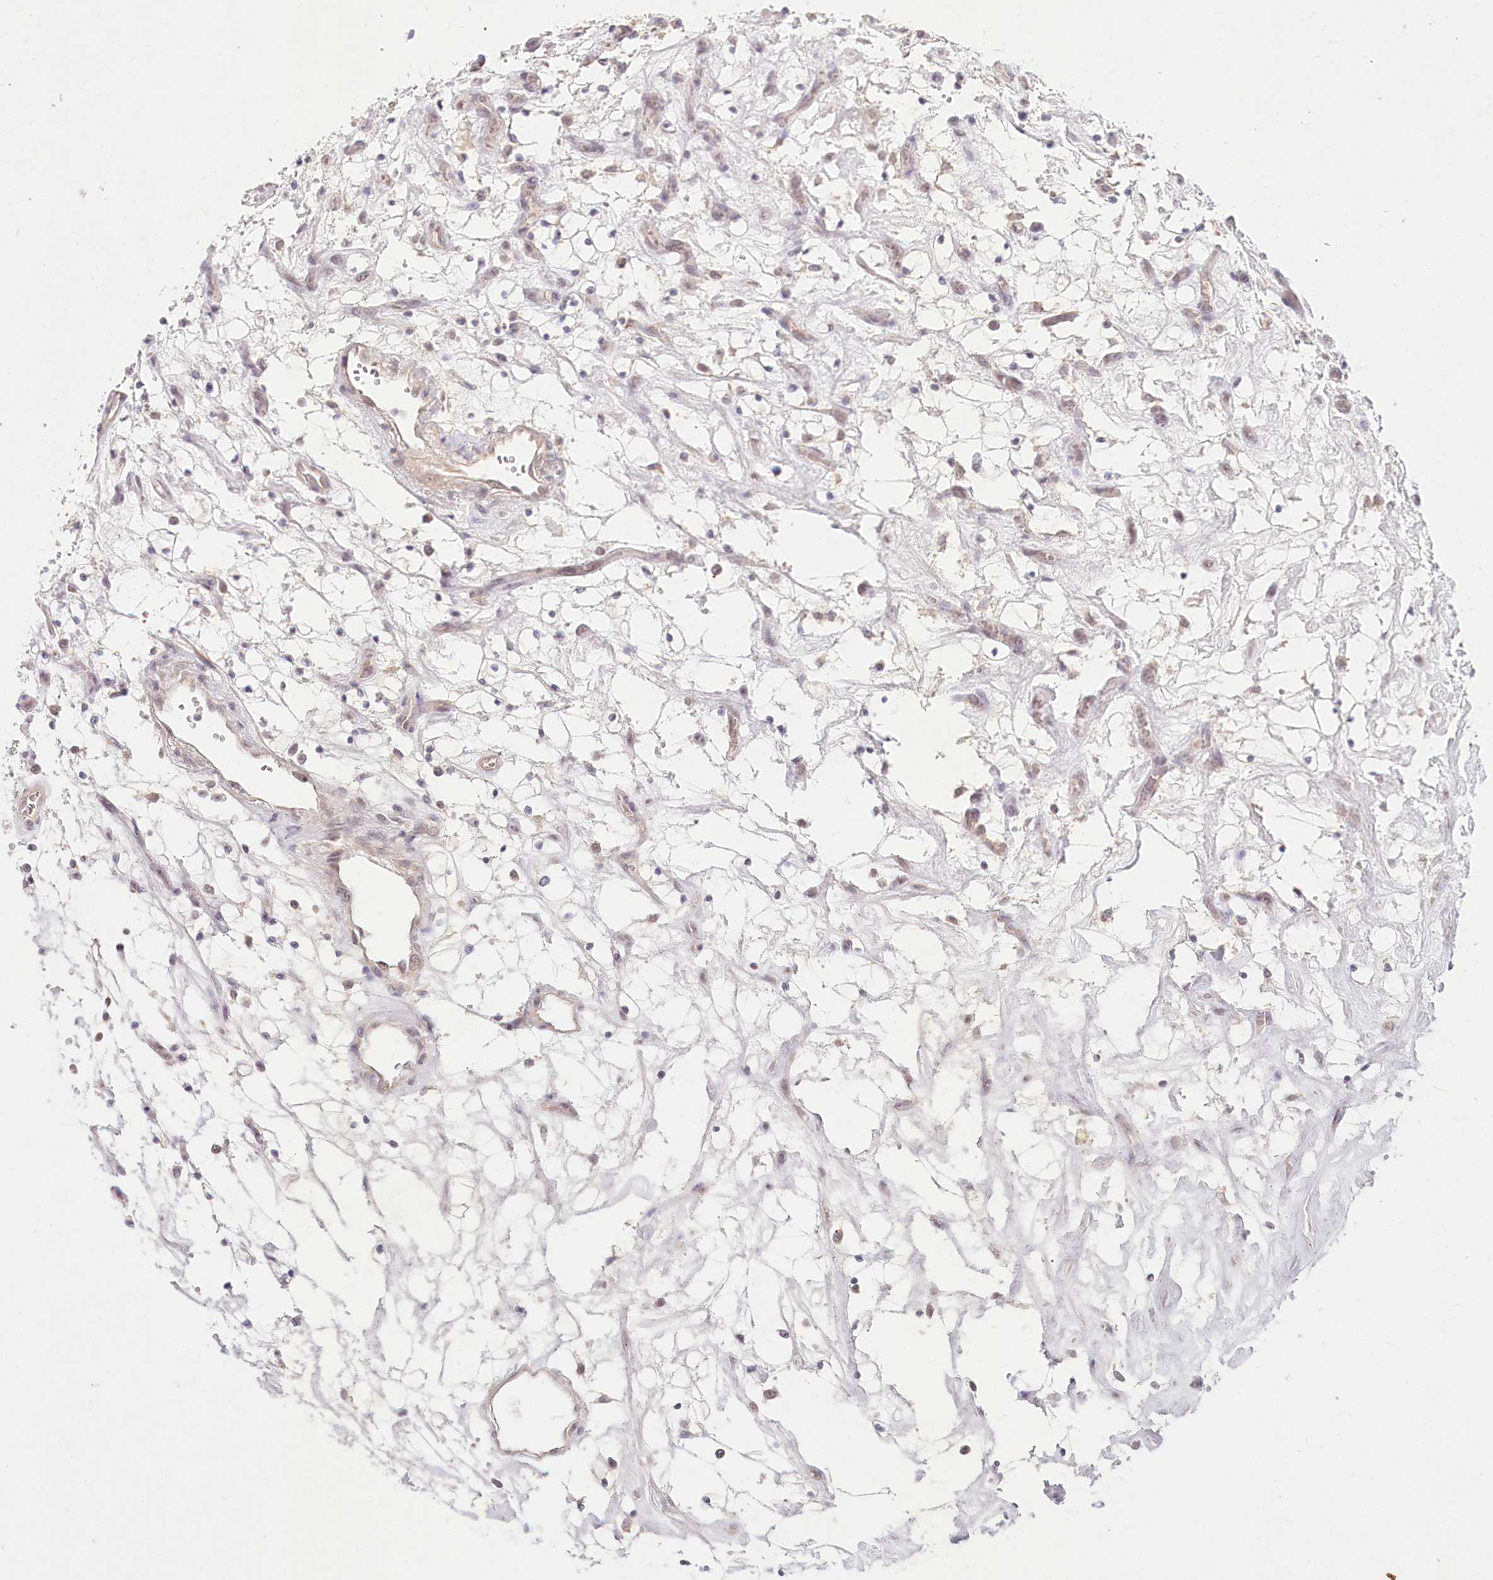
{"staining": {"intensity": "negative", "quantity": "none", "location": "none"}, "tissue": "renal cancer", "cell_type": "Tumor cells", "image_type": "cancer", "snomed": [{"axis": "morphology", "description": "Adenocarcinoma, NOS"}, {"axis": "topography", "description": "Kidney"}], "caption": "Micrograph shows no protein expression in tumor cells of renal adenocarcinoma tissue.", "gene": "AMTN", "patient": {"sex": "female", "age": 69}}